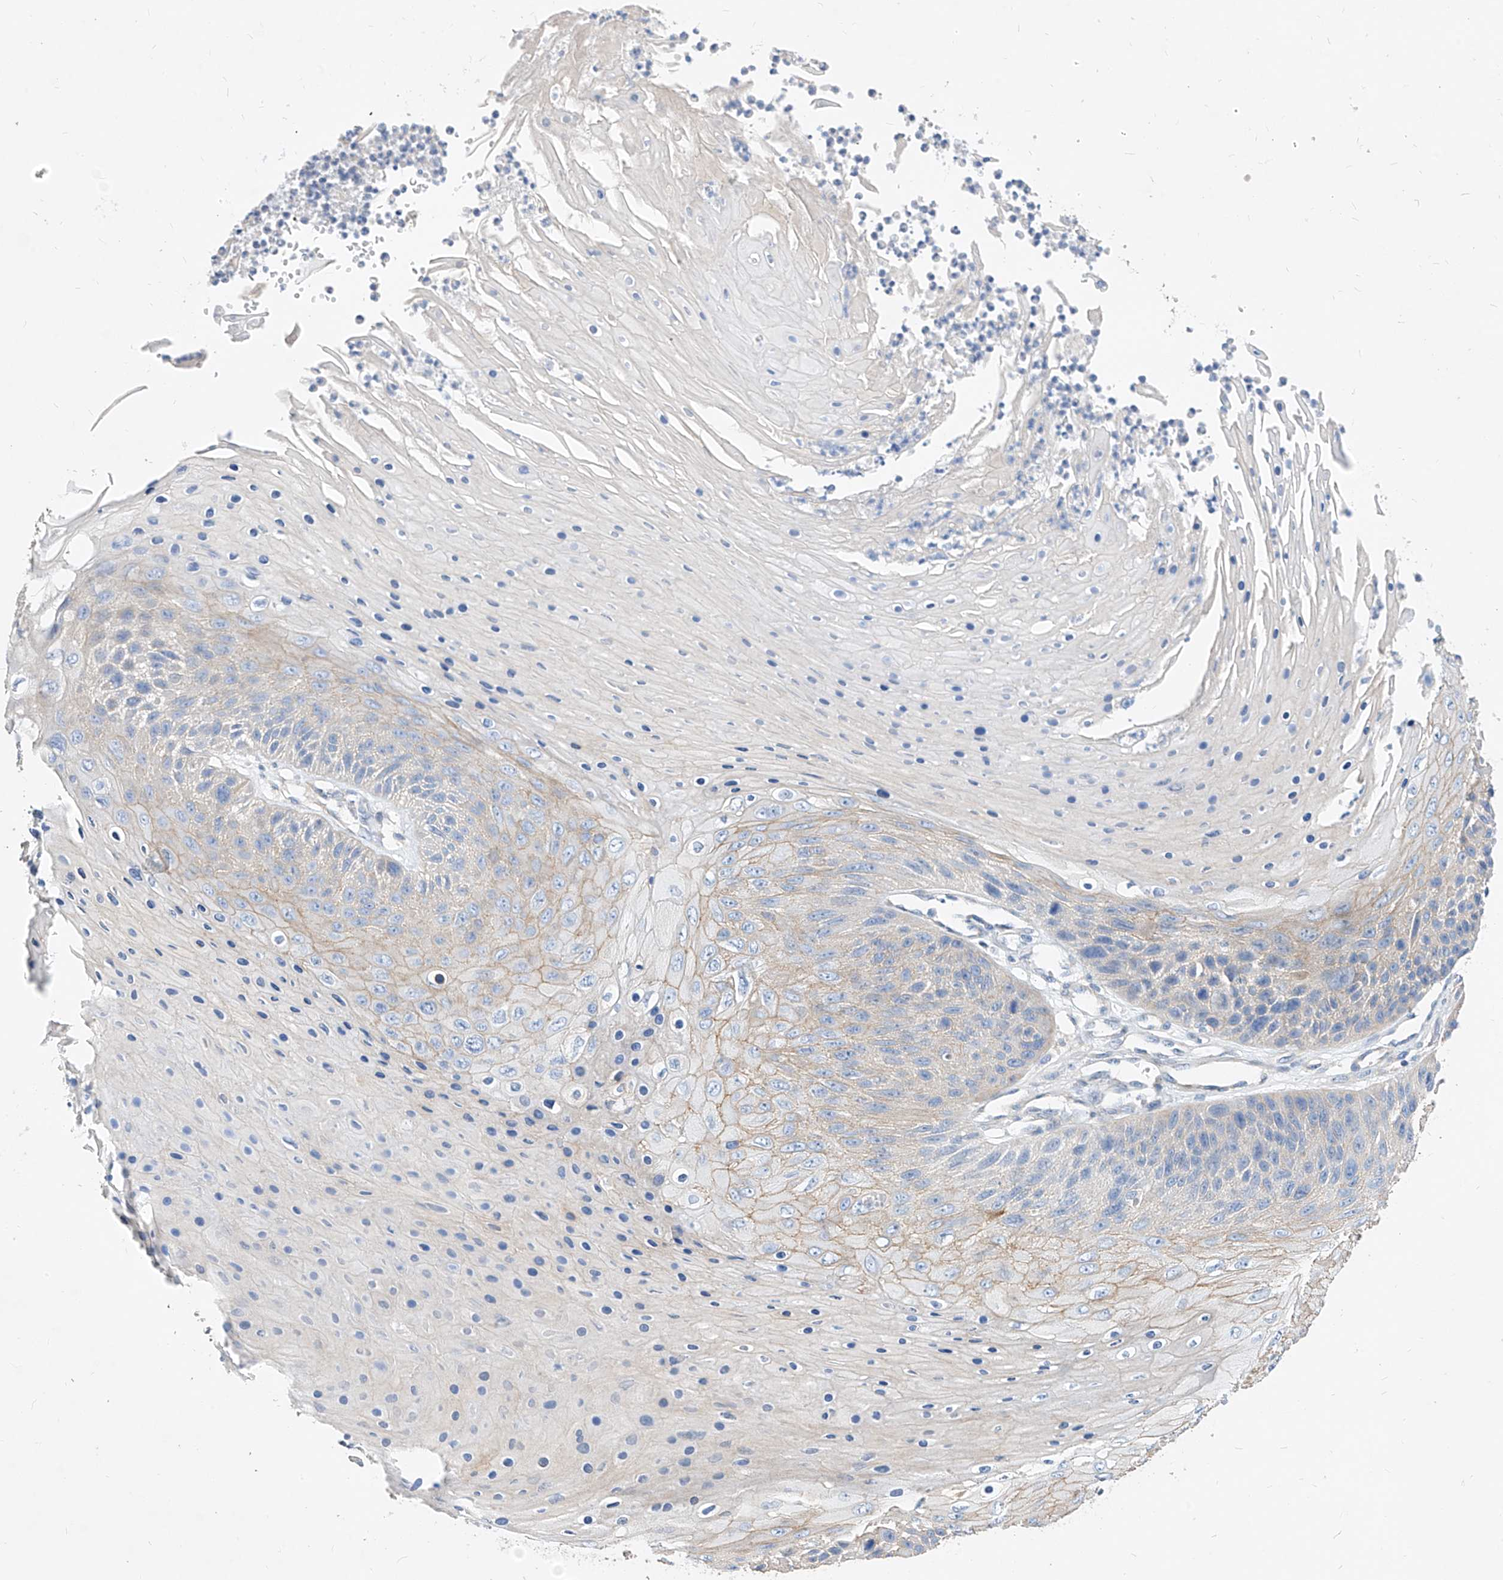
{"staining": {"intensity": "weak", "quantity": "<25%", "location": "cytoplasmic/membranous"}, "tissue": "skin cancer", "cell_type": "Tumor cells", "image_type": "cancer", "snomed": [{"axis": "morphology", "description": "Squamous cell carcinoma, NOS"}, {"axis": "topography", "description": "Skin"}], "caption": "An immunohistochemistry (IHC) image of squamous cell carcinoma (skin) is shown. There is no staining in tumor cells of squamous cell carcinoma (skin).", "gene": "SCGB2A1", "patient": {"sex": "female", "age": 88}}